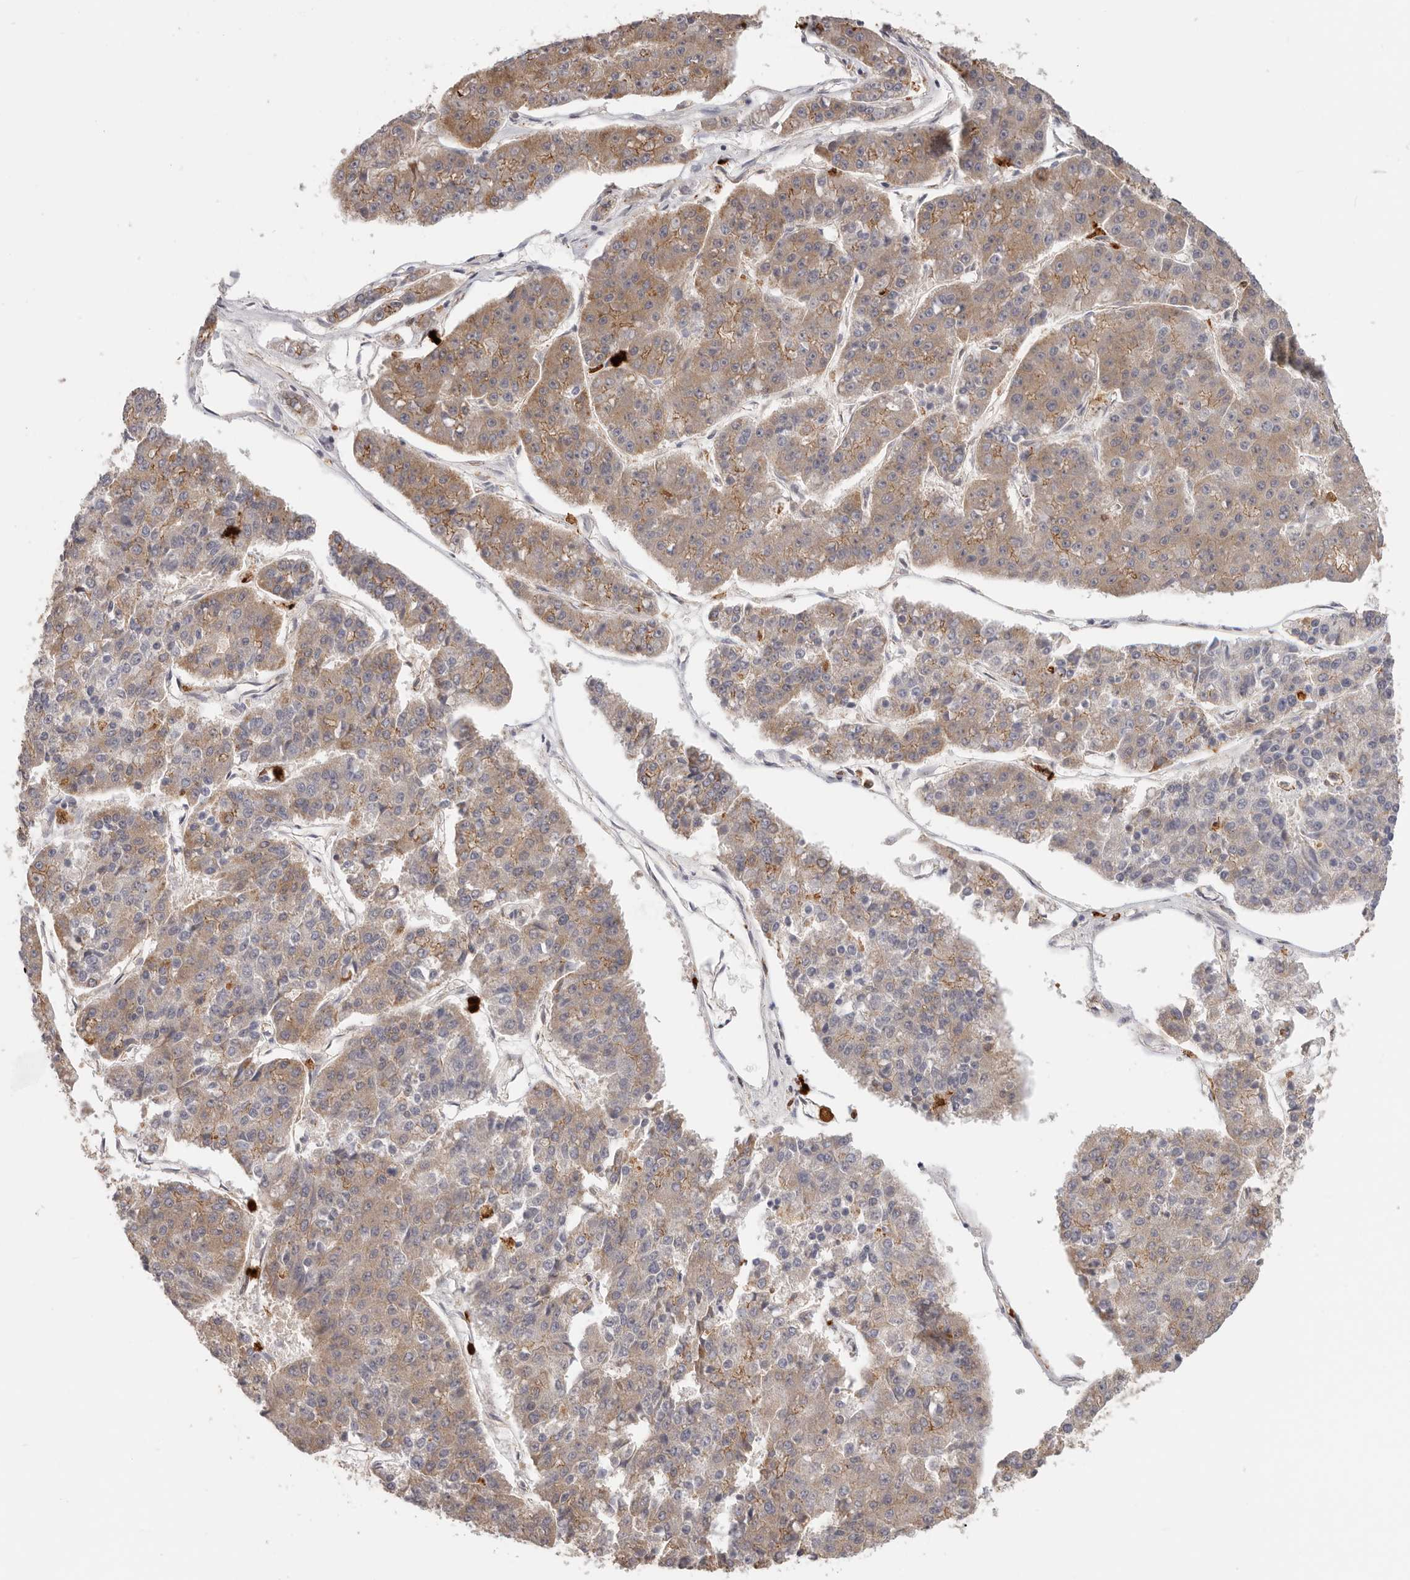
{"staining": {"intensity": "moderate", "quantity": ">75%", "location": "cytoplasmic/membranous"}, "tissue": "pancreatic cancer", "cell_type": "Tumor cells", "image_type": "cancer", "snomed": [{"axis": "morphology", "description": "Adenocarcinoma, NOS"}, {"axis": "topography", "description": "Pancreas"}], "caption": "Immunohistochemical staining of pancreatic cancer reveals medium levels of moderate cytoplasmic/membranous protein positivity in approximately >75% of tumor cells.", "gene": "AFDN", "patient": {"sex": "male", "age": 50}}